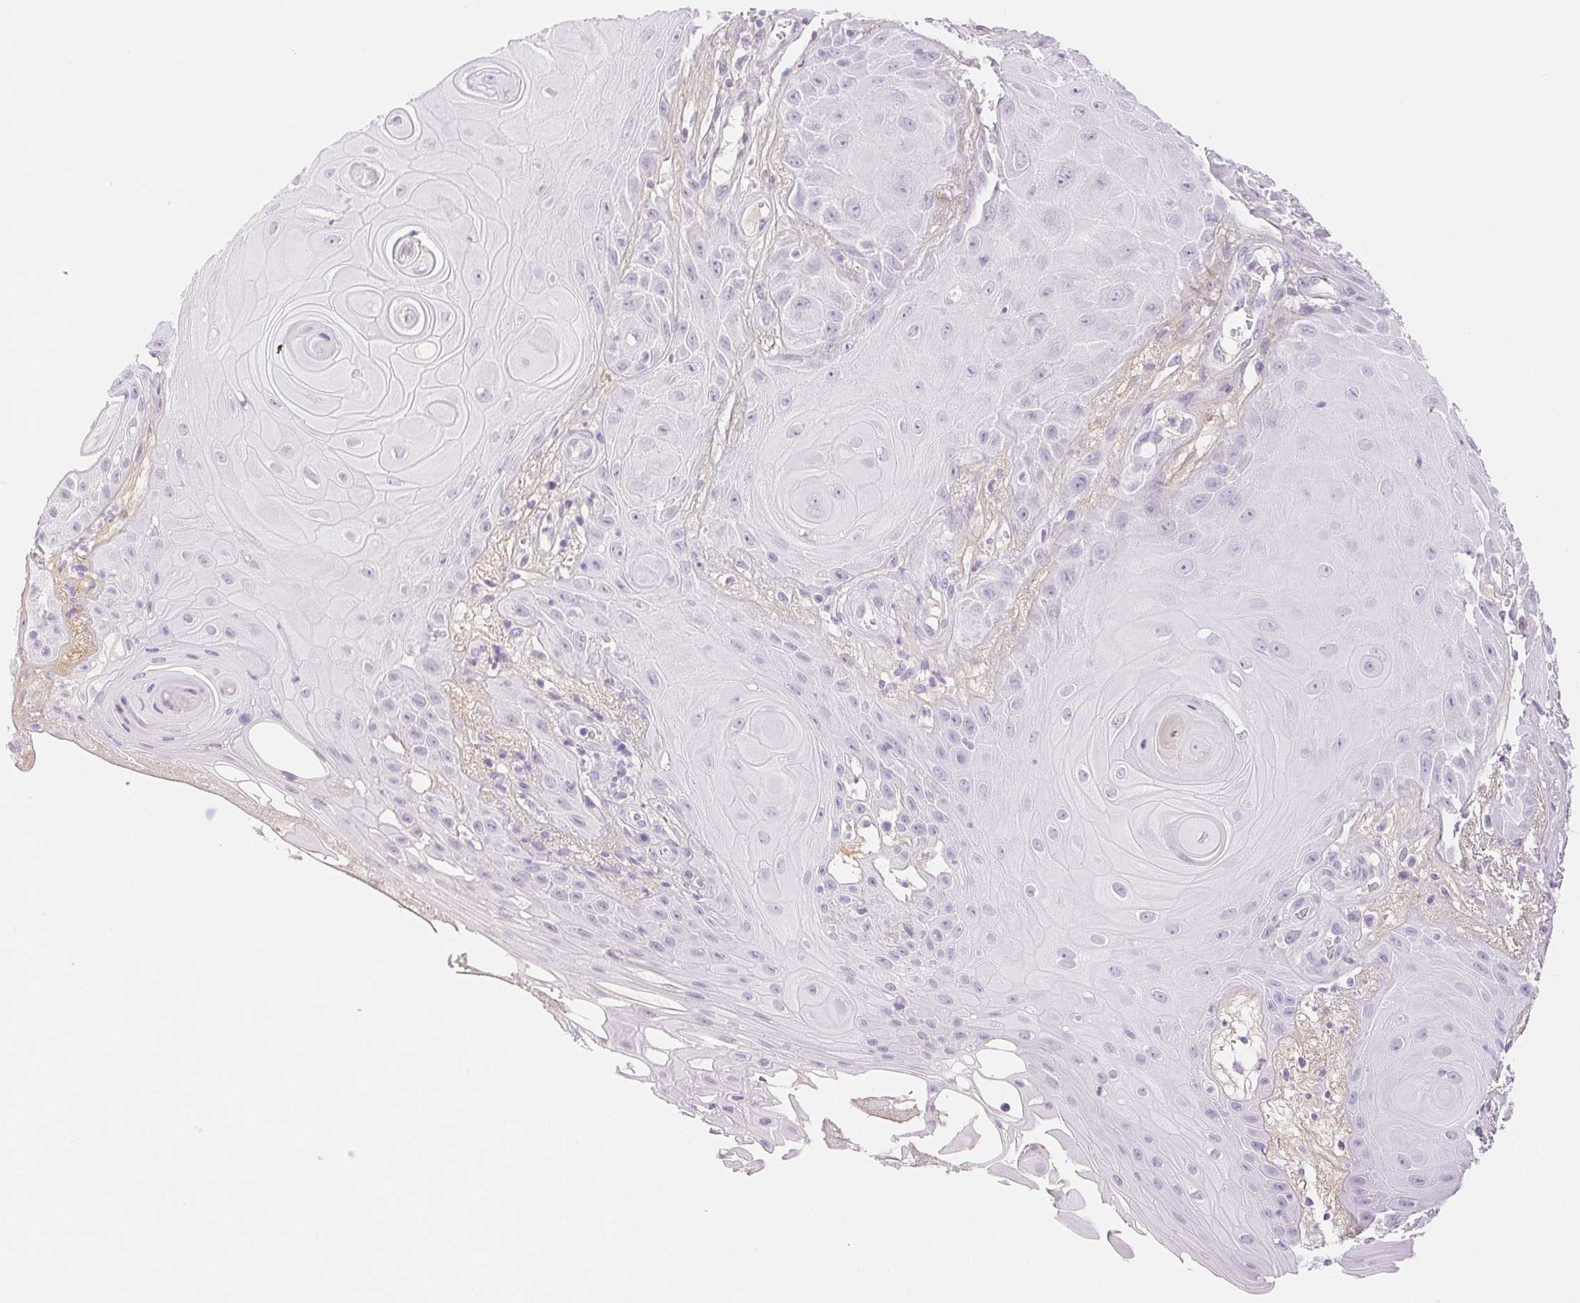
{"staining": {"intensity": "negative", "quantity": "none", "location": "none"}, "tissue": "skin cancer", "cell_type": "Tumor cells", "image_type": "cancer", "snomed": [{"axis": "morphology", "description": "Squamous cell carcinoma, NOS"}, {"axis": "topography", "description": "Skin"}], "caption": "High power microscopy image of an IHC histopathology image of squamous cell carcinoma (skin), revealing no significant expression in tumor cells.", "gene": "SPACA4", "patient": {"sex": "male", "age": 62}}